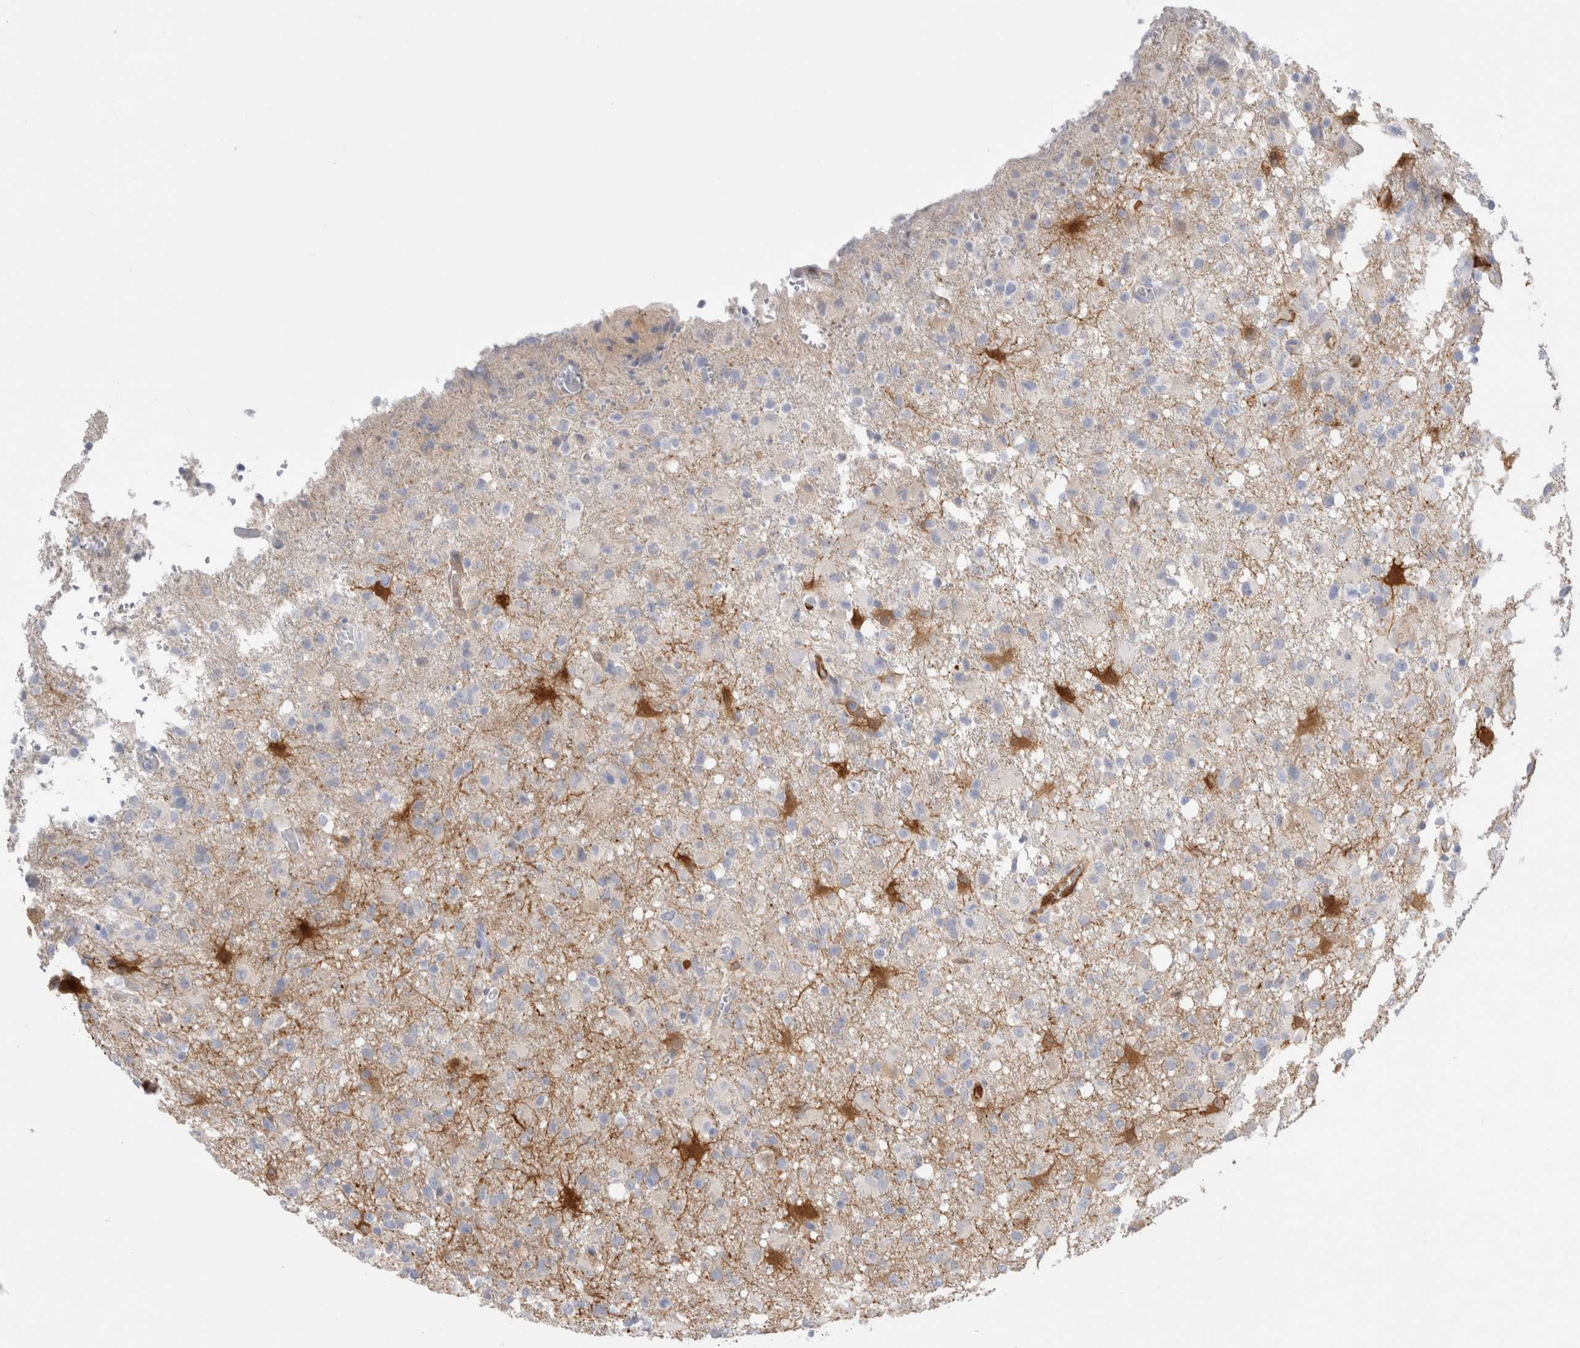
{"staining": {"intensity": "negative", "quantity": "none", "location": "none"}, "tissue": "glioma", "cell_type": "Tumor cells", "image_type": "cancer", "snomed": [{"axis": "morphology", "description": "Glioma, malignant, High grade"}, {"axis": "topography", "description": "Brain"}], "caption": "DAB immunohistochemical staining of malignant glioma (high-grade) exhibits no significant expression in tumor cells.", "gene": "NAPEPLD", "patient": {"sex": "female", "age": 57}}